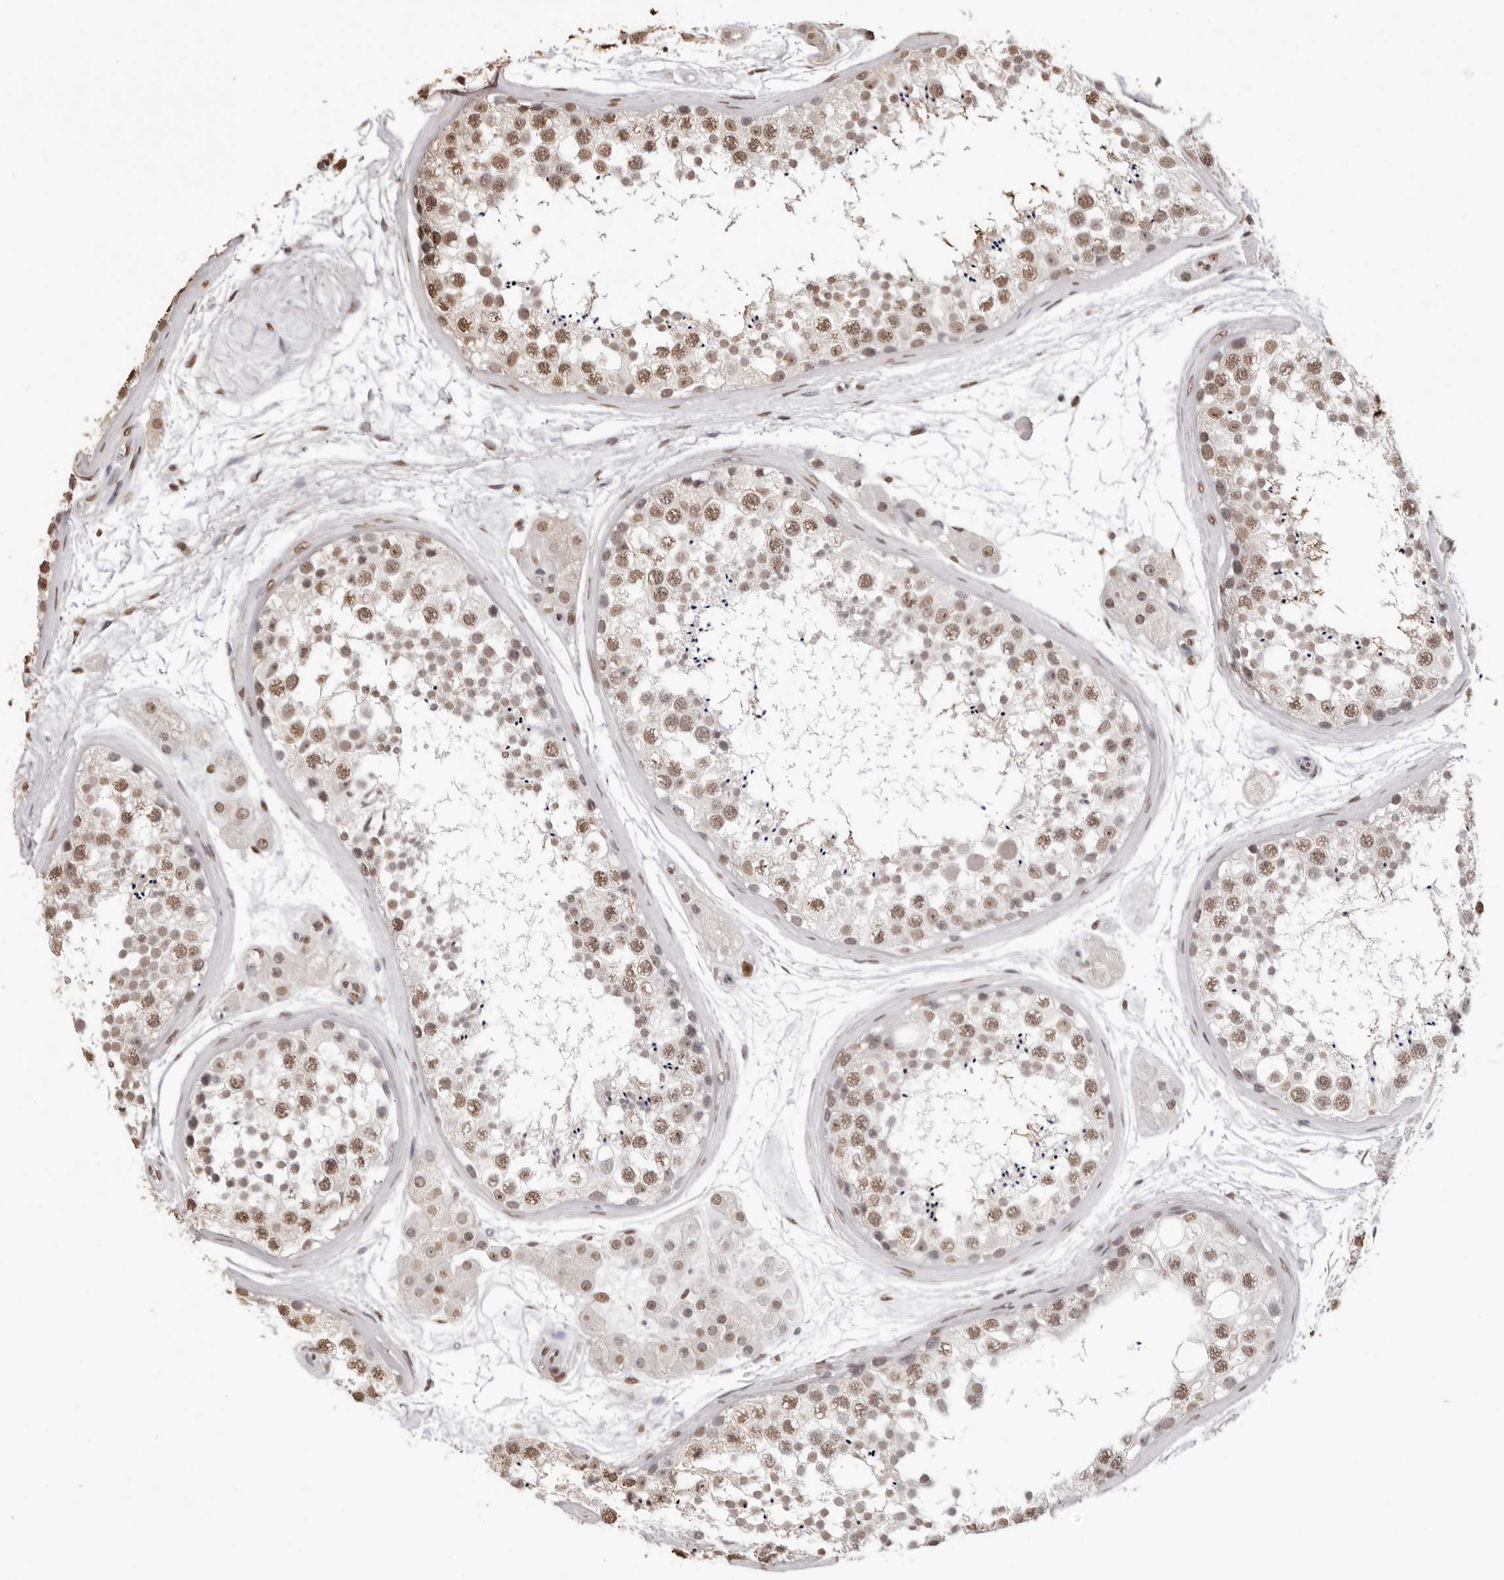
{"staining": {"intensity": "moderate", "quantity": ">75%", "location": "nuclear"}, "tissue": "testis", "cell_type": "Cells in seminiferous ducts", "image_type": "normal", "snomed": [{"axis": "morphology", "description": "Normal tissue, NOS"}, {"axis": "topography", "description": "Testis"}], "caption": "An image of testis stained for a protein exhibits moderate nuclear brown staining in cells in seminiferous ducts. The staining was performed using DAB (3,3'-diaminobenzidine), with brown indicating positive protein expression. Nuclei are stained blue with hematoxylin.", "gene": "OLIG3", "patient": {"sex": "male", "age": 56}}